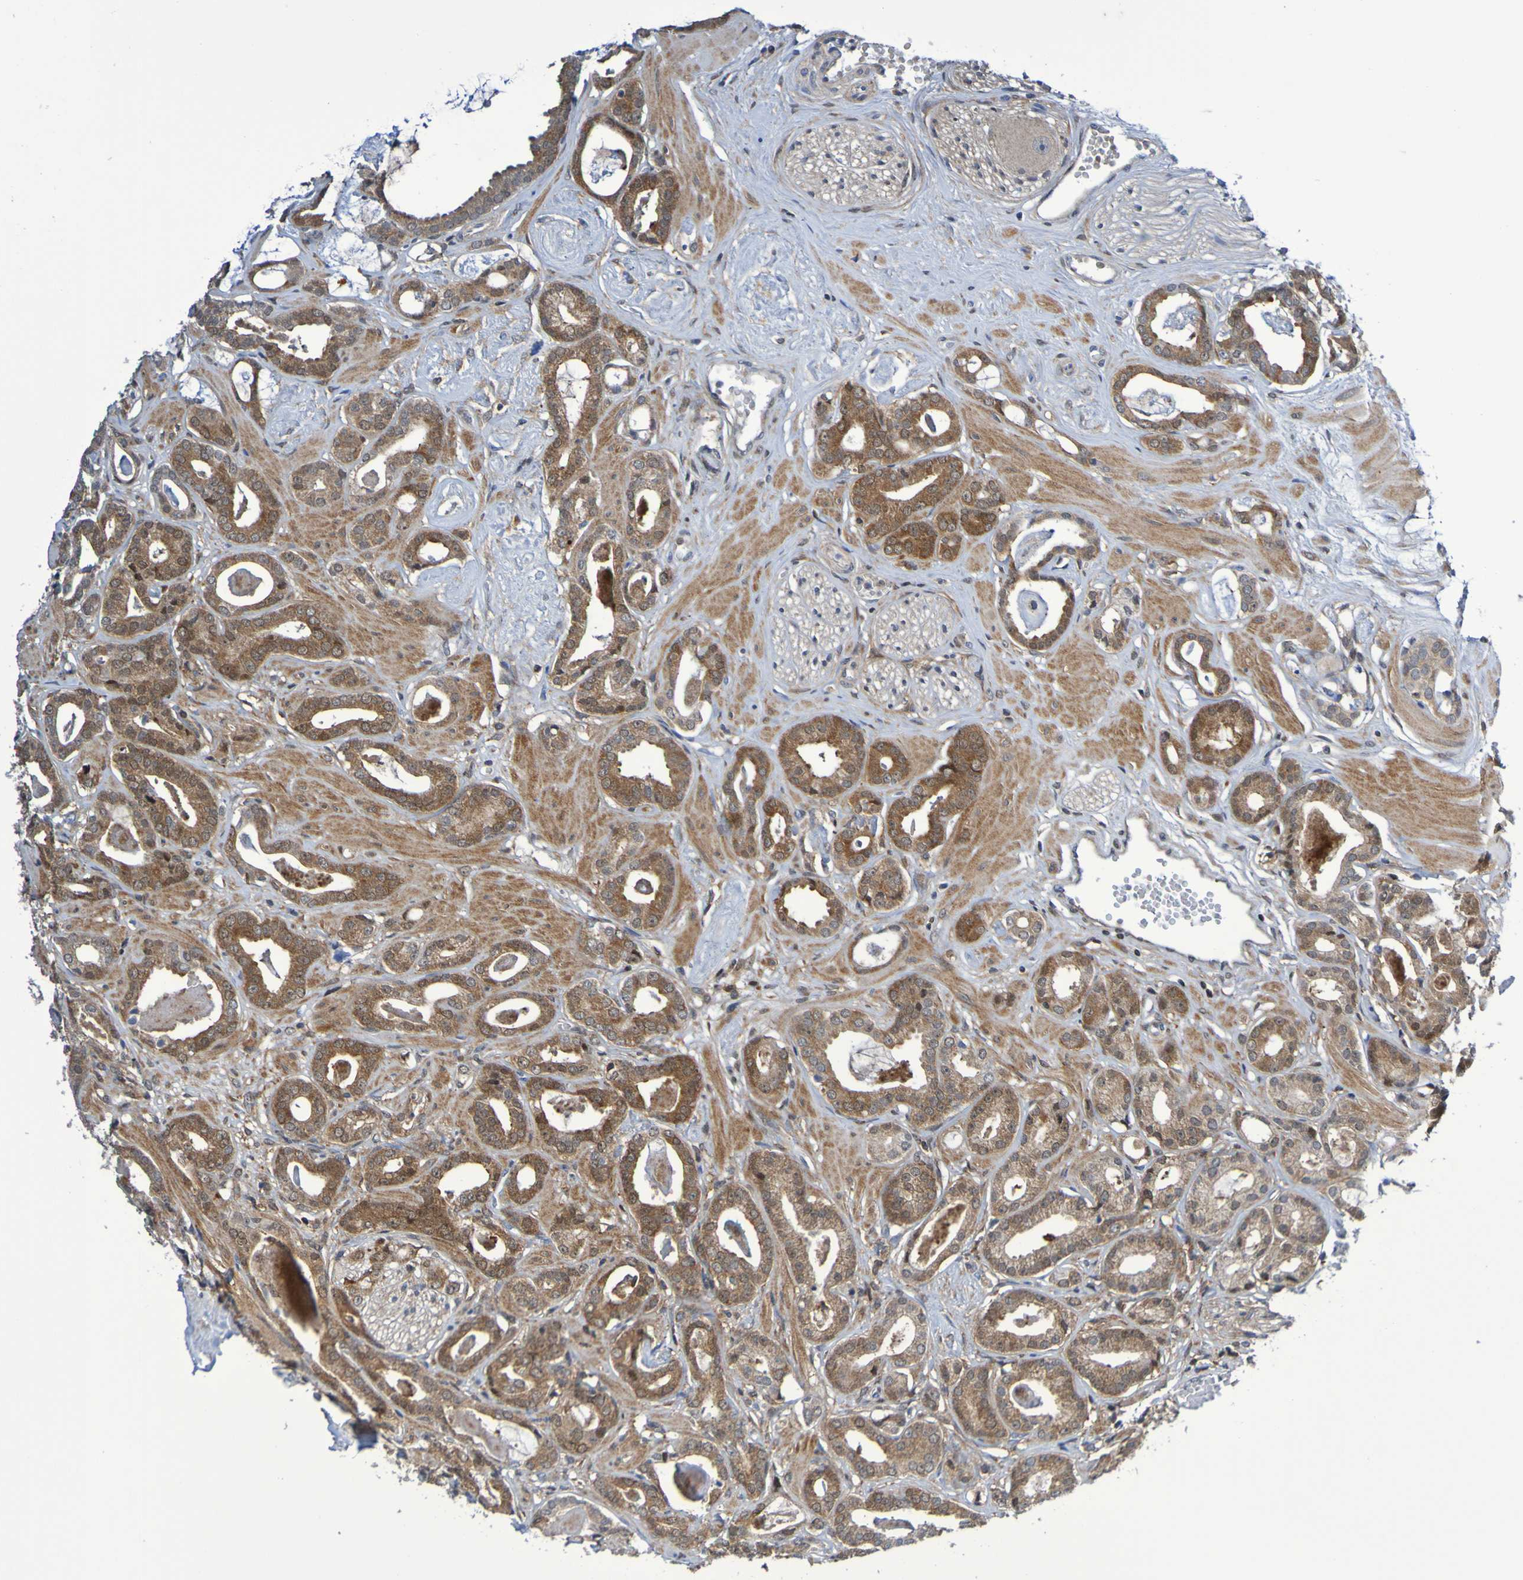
{"staining": {"intensity": "strong", "quantity": ">75%", "location": "cytoplasmic/membranous"}, "tissue": "prostate cancer", "cell_type": "Tumor cells", "image_type": "cancer", "snomed": [{"axis": "morphology", "description": "Adenocarcinoma, Low grade"}, {"axis": "topography", "description": "Prostate"}], "caption": "Immunohistochemical staining of prostate low-grade adenocarcinoma reveals high levels of strong cytoplasmic/membranous expression in approximately >75% of tumor cells. (DAB (3,3'-diaminobenzidine) IHC with brightfield microscopy, high magnification).", "gene": "ATIC", "patient": {"sex": "male", "age": 53}}